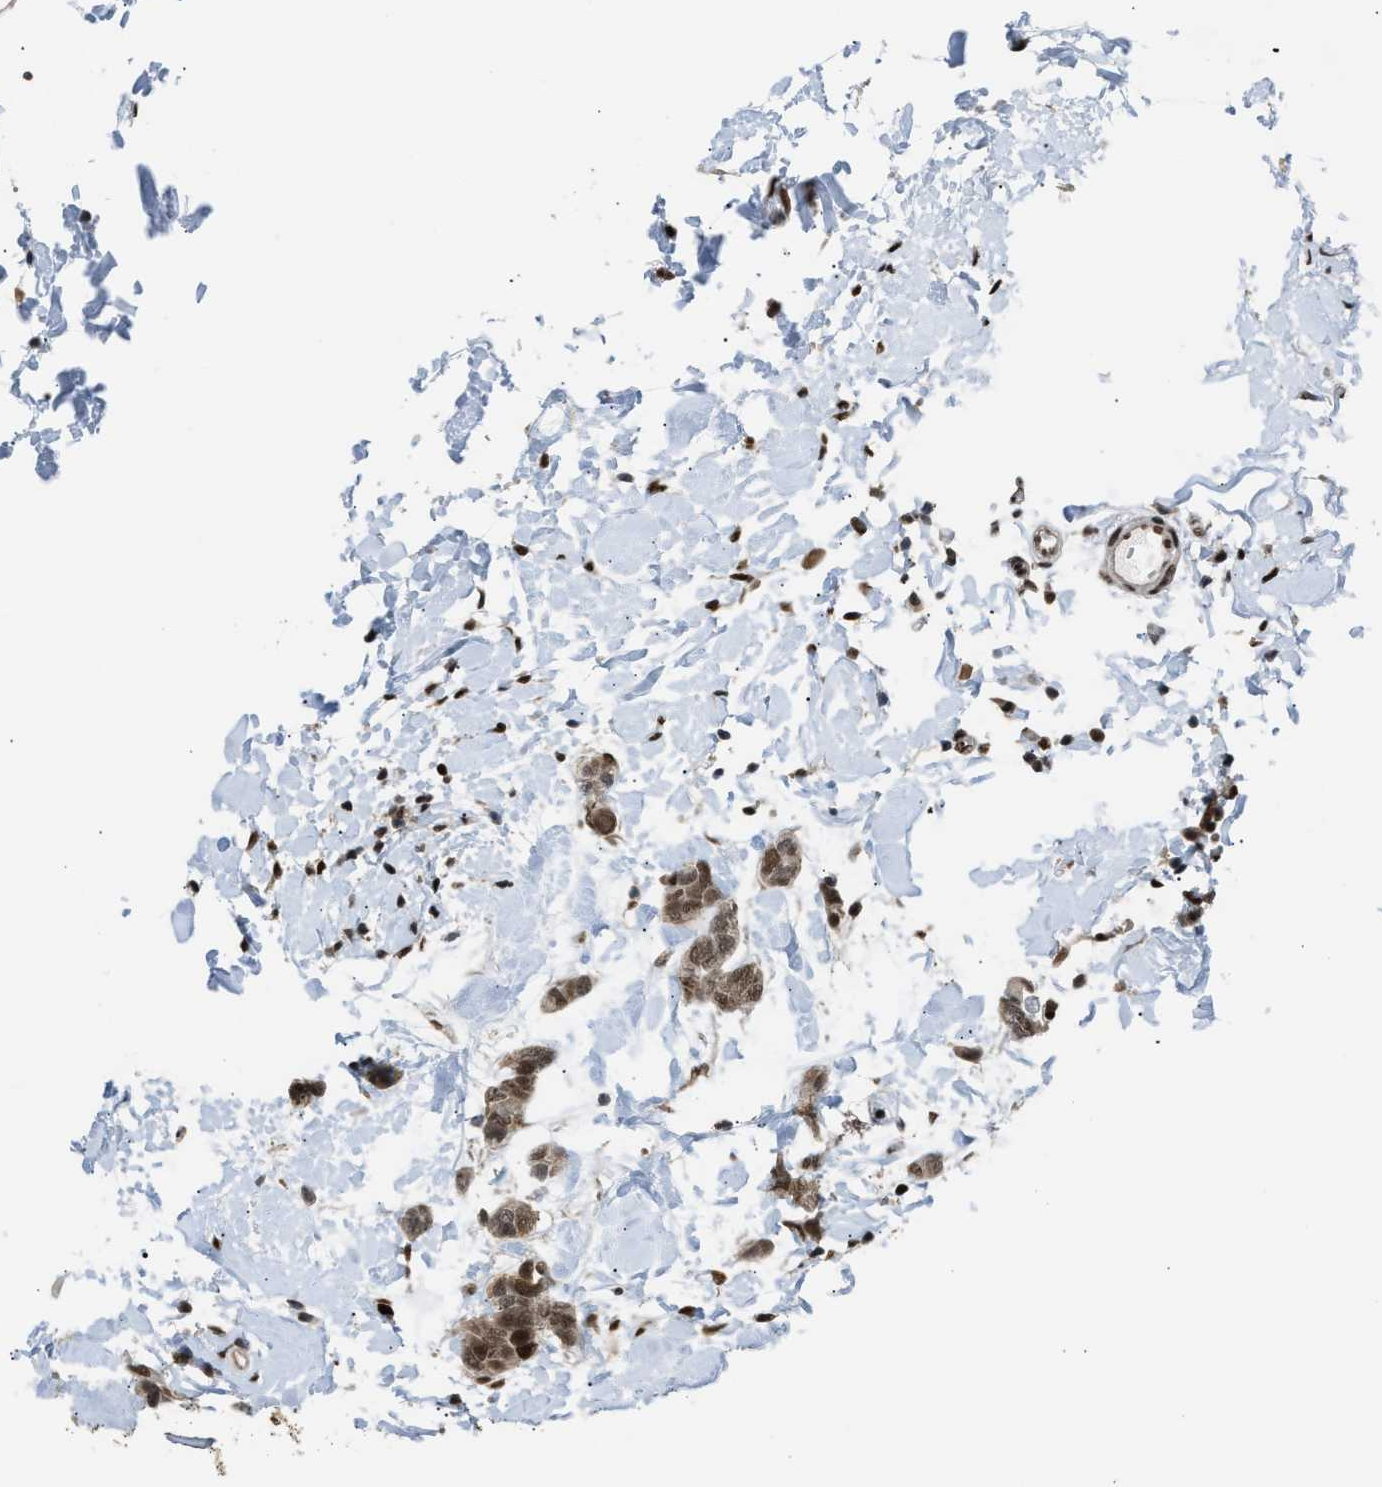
{"staining": {"intensity": "moderate", "quantity": ">75%", "location": "nuclear"}, "tissue": "breast cancer", "cell_type": "Tumor cells", "image_type": "cancer", "snomed": [{"axis": "morphology", "description": "Normal tissue, NOS"}, {"axis": "morphology", "description": "Duct carcinoma"}, {"axis": "topography", "description": "Breast"}], "caption": "Tumor cells display medium levels of moderate nuclear positivity in approximately >75% of cells in human invasive ductal carcinoma (breast).", "gene": "SSBP2", "patient": {"sex": "female", "age": 50}}